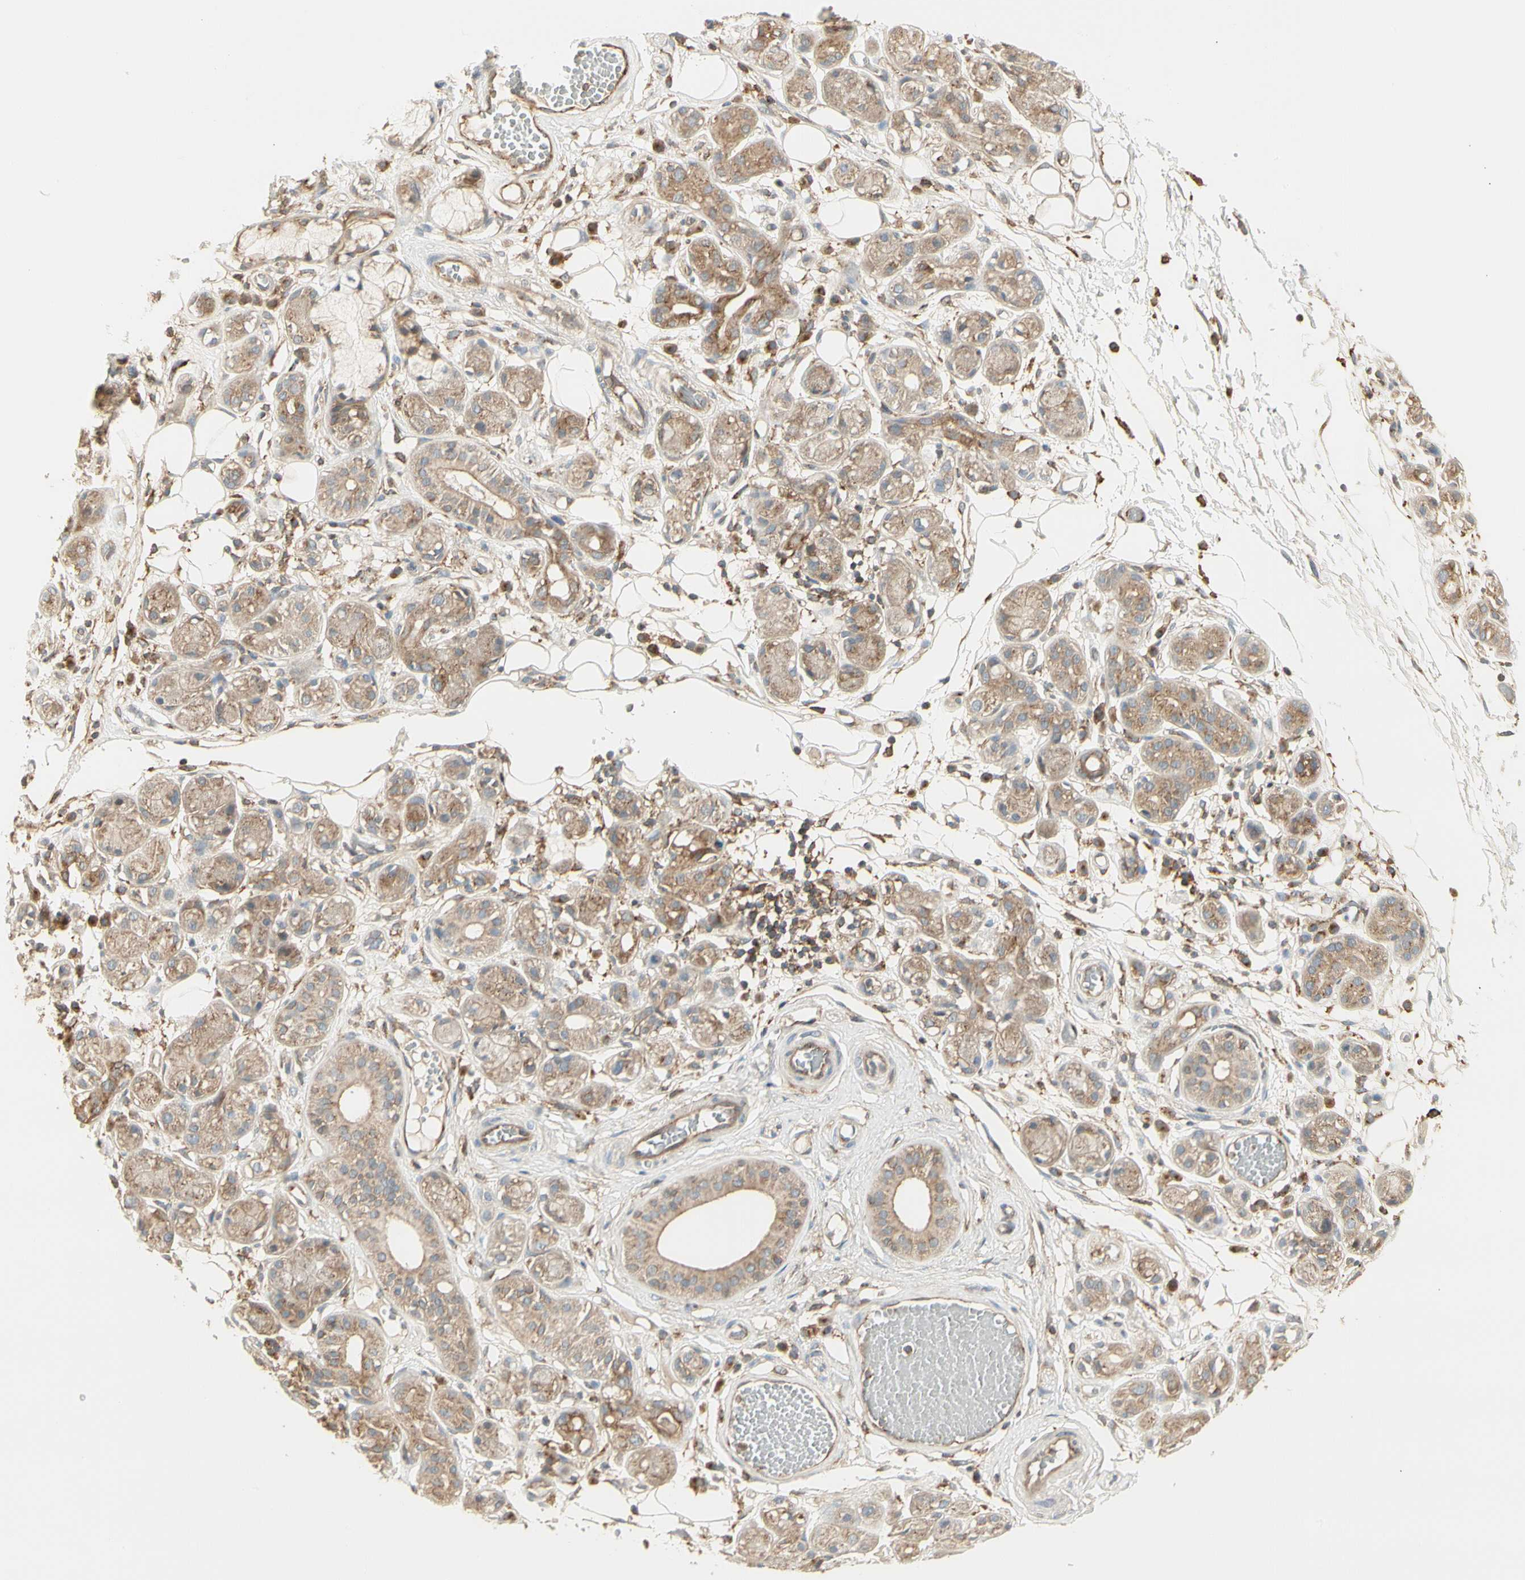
{"staining": {"intensity": "moderate", "quantity": ">75%", "location": "cytoplasmic/membranous"}, "tissue": "adipose tissue", "cell_type": "Adipocytes", "image_type": "normal", "snomed": [{"axis": "morphology", "description": "Normal tissue, NOS"}, {"axis": "morphology", "description": "Inflammation, NOS"}, {"axis": "topography", "description": "Vascular tissue"}, {"axis": "topography", "description": "Salivary gland"}], "caption": "Human adipose tissue stained for a protein (brown) demonstrates moderate cytoplasmic/membranous positive expression in approximately >75% of adipocytes.", "gene": "AGFG1", "patient": {"sex": "female", "age": 75}}